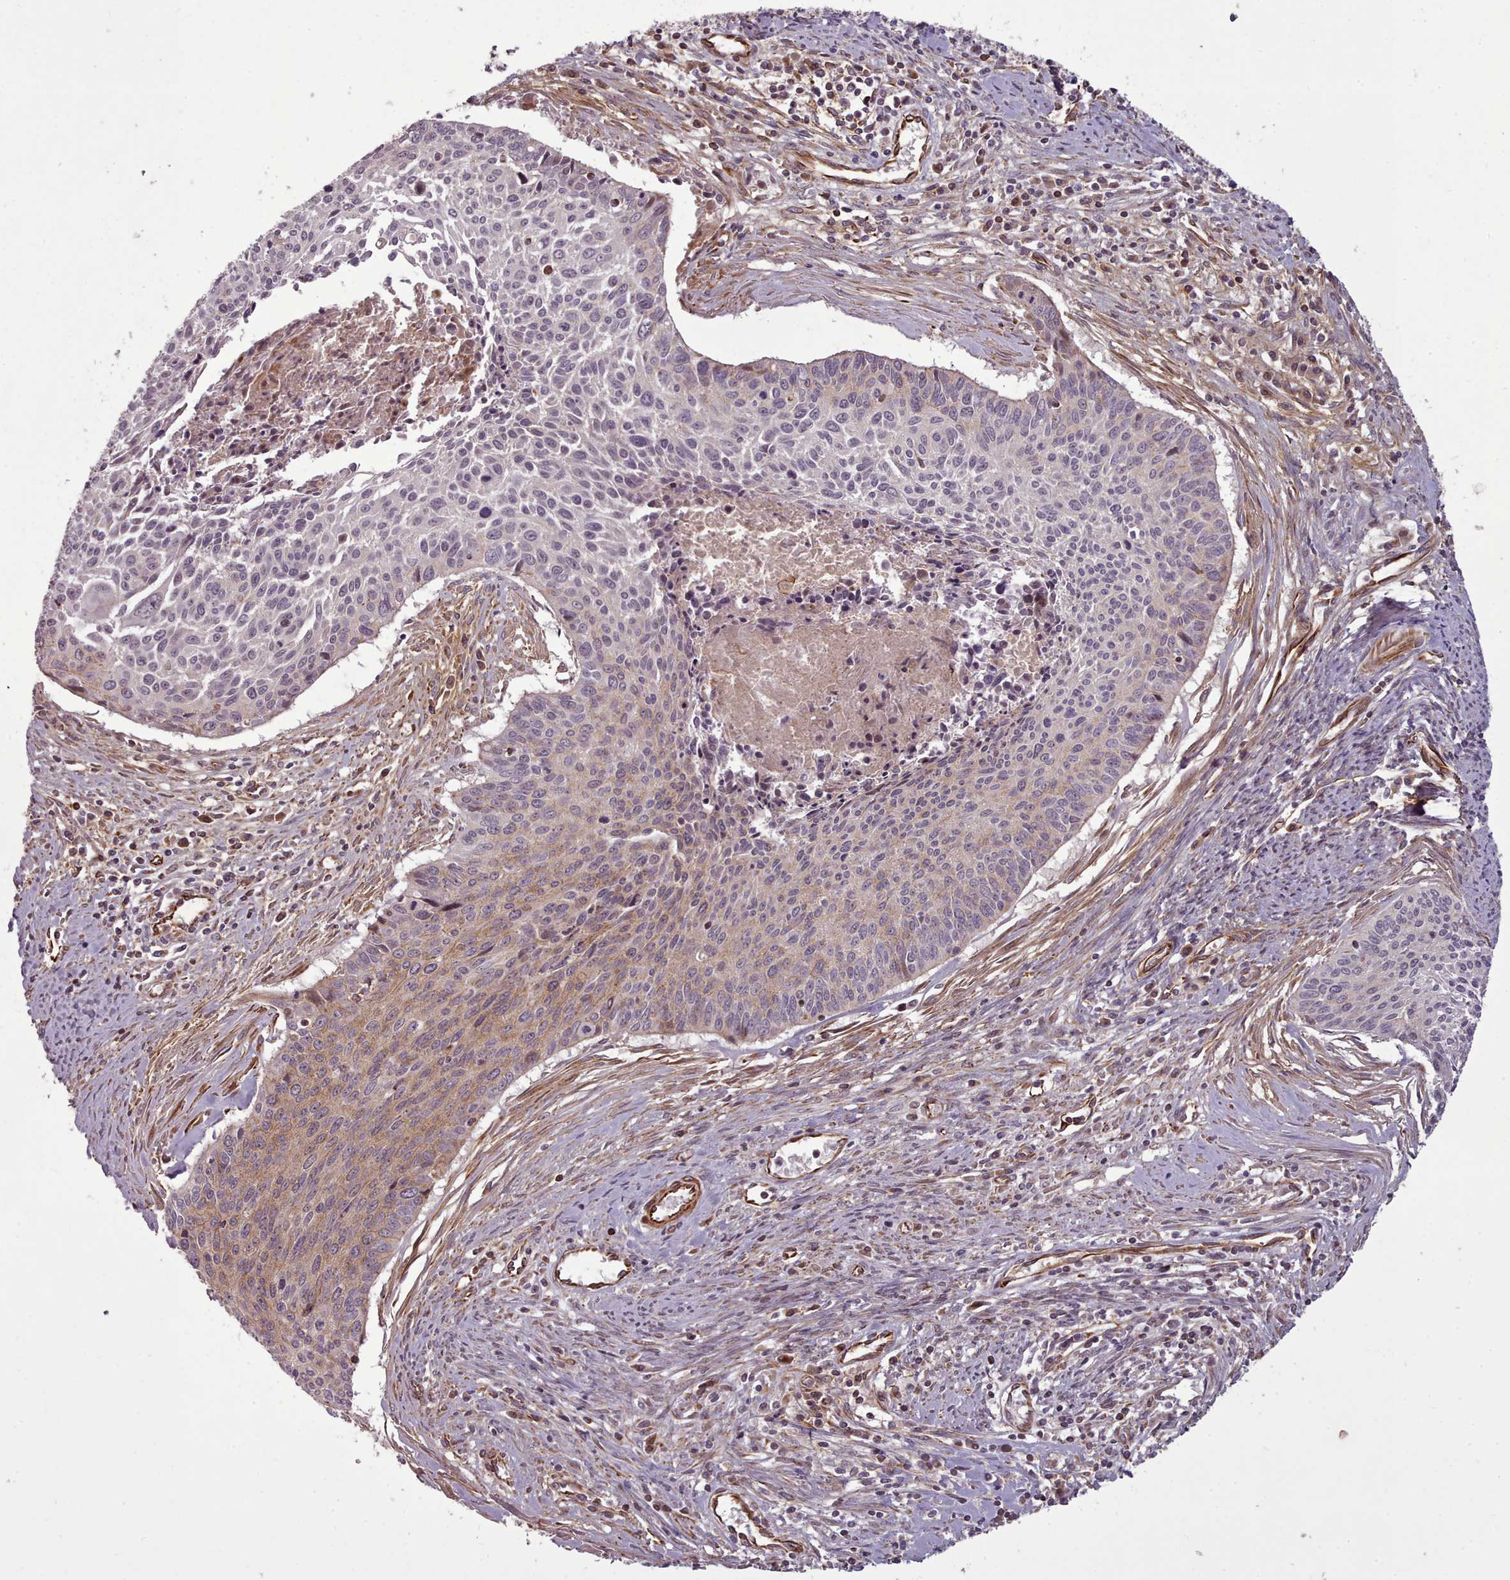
{"staining": {"intensity": "moderate", "quantity": "25%-75%", "location": "cytoplasmic/membranous"}, "tissue": "cervical cancer", "cell_type": "Tumor cells", "image_type": "cancer", "snomed": [{"axis": "morphology", "description": "Squamous cell carcinoma, NOS"}, {"axis": "topography", "description": "Cervix"}], "caption": "A photomicrograph of human cervical cancer (squamous cell carcinoma) stained for a protein demonstrates moderate cytoplasmic/membranous brown staining in tumor cells.", "gene": "GBGT1", "patient": {"sex": "female", "age": 55}}